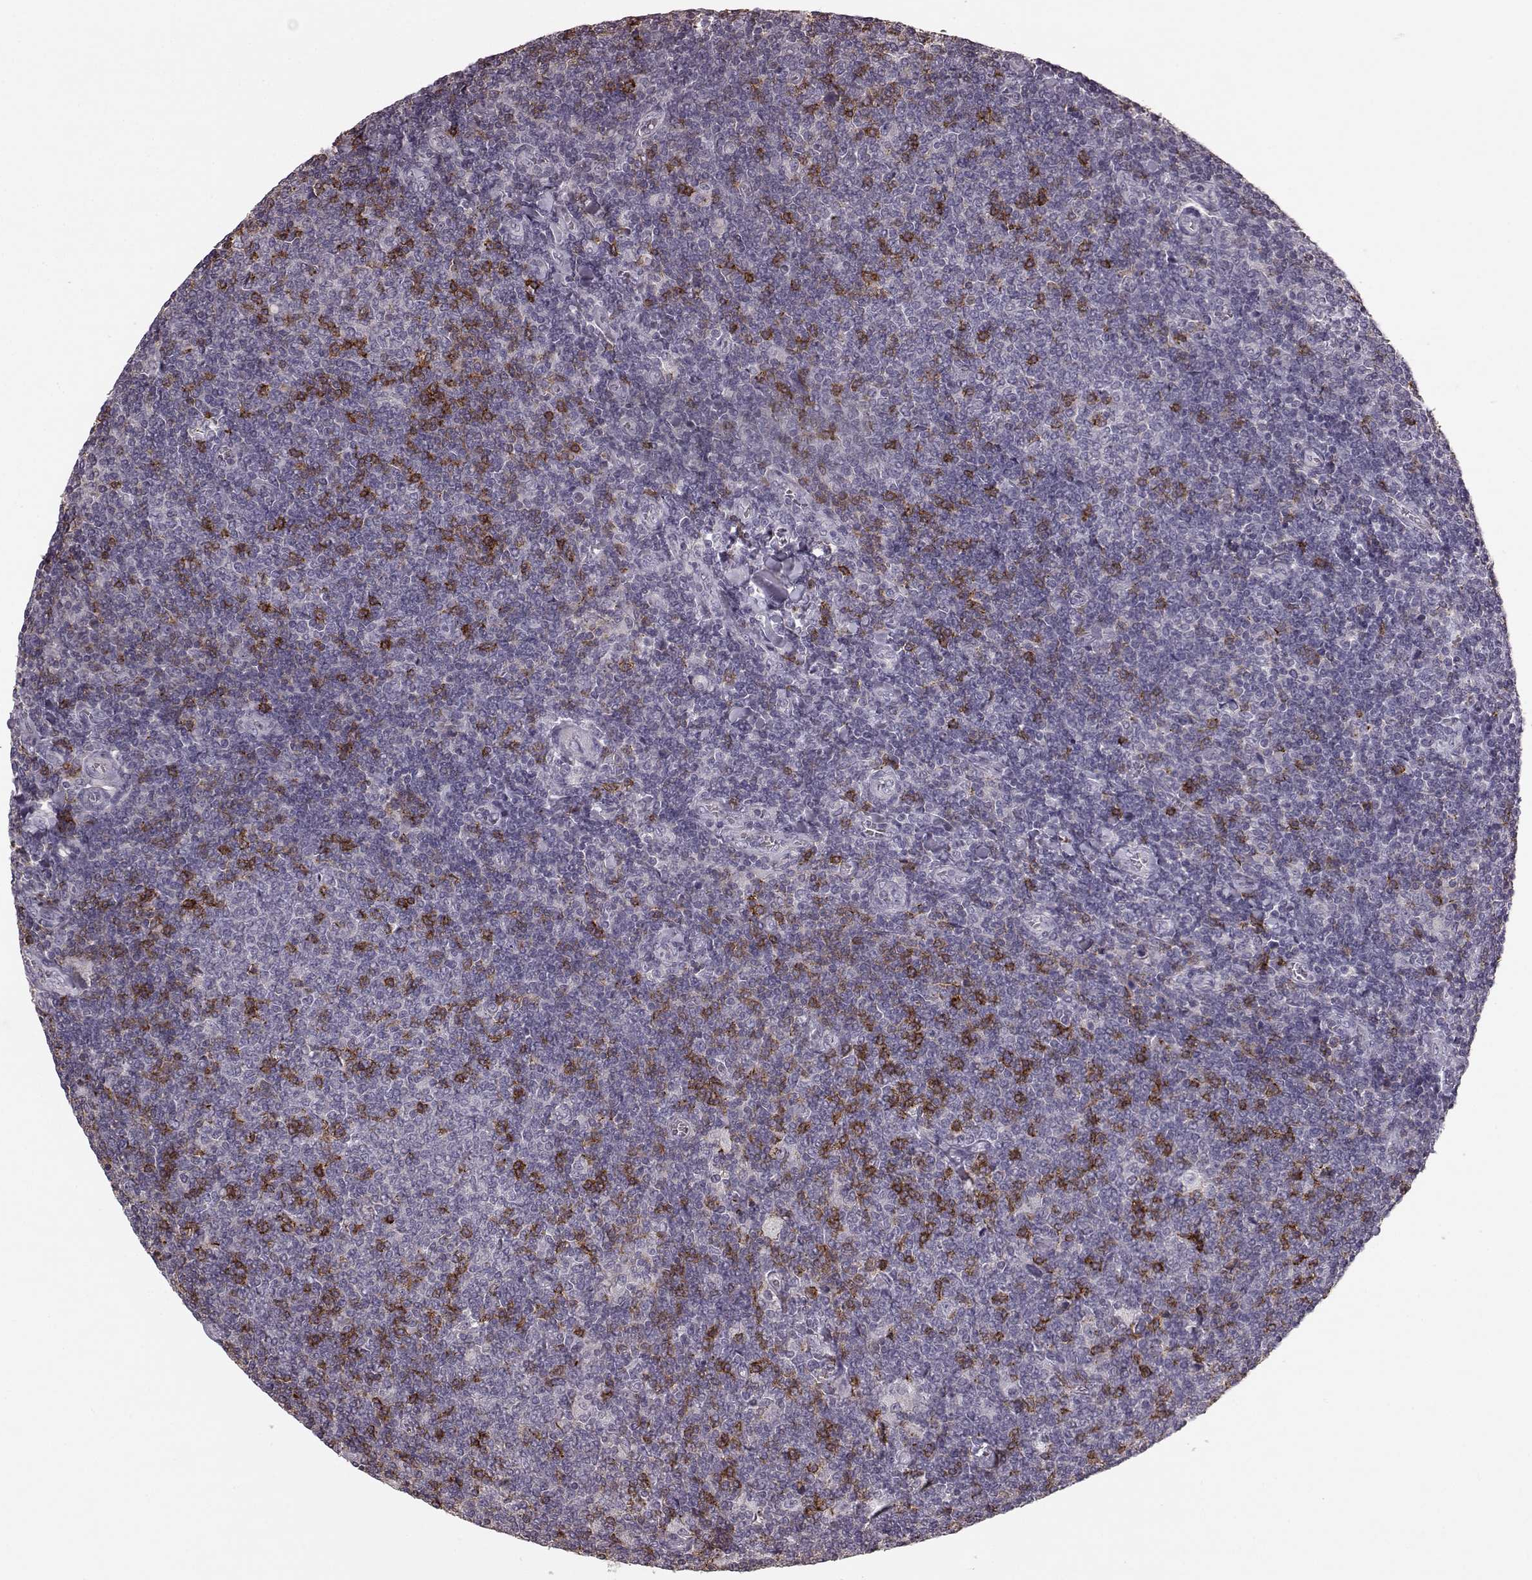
{"staining": {"intensity": "negative", "quantity": "none", "location": "none"}, "tissue": "lymphoma", "cell_type": "Tumor cells", "image_type": "cancer", "snomed": [{"axis": "morphology", "description": "Malignant lymphoma, non-Hodgkin's type, Low grade"}, {"axis": "topography", "description": "Lymph node"}], "caption": "There is no significant staining in tumor cells of lymphoma.", "gene": "PDCD1", "patient": {"sex": "male", "age": 52}}